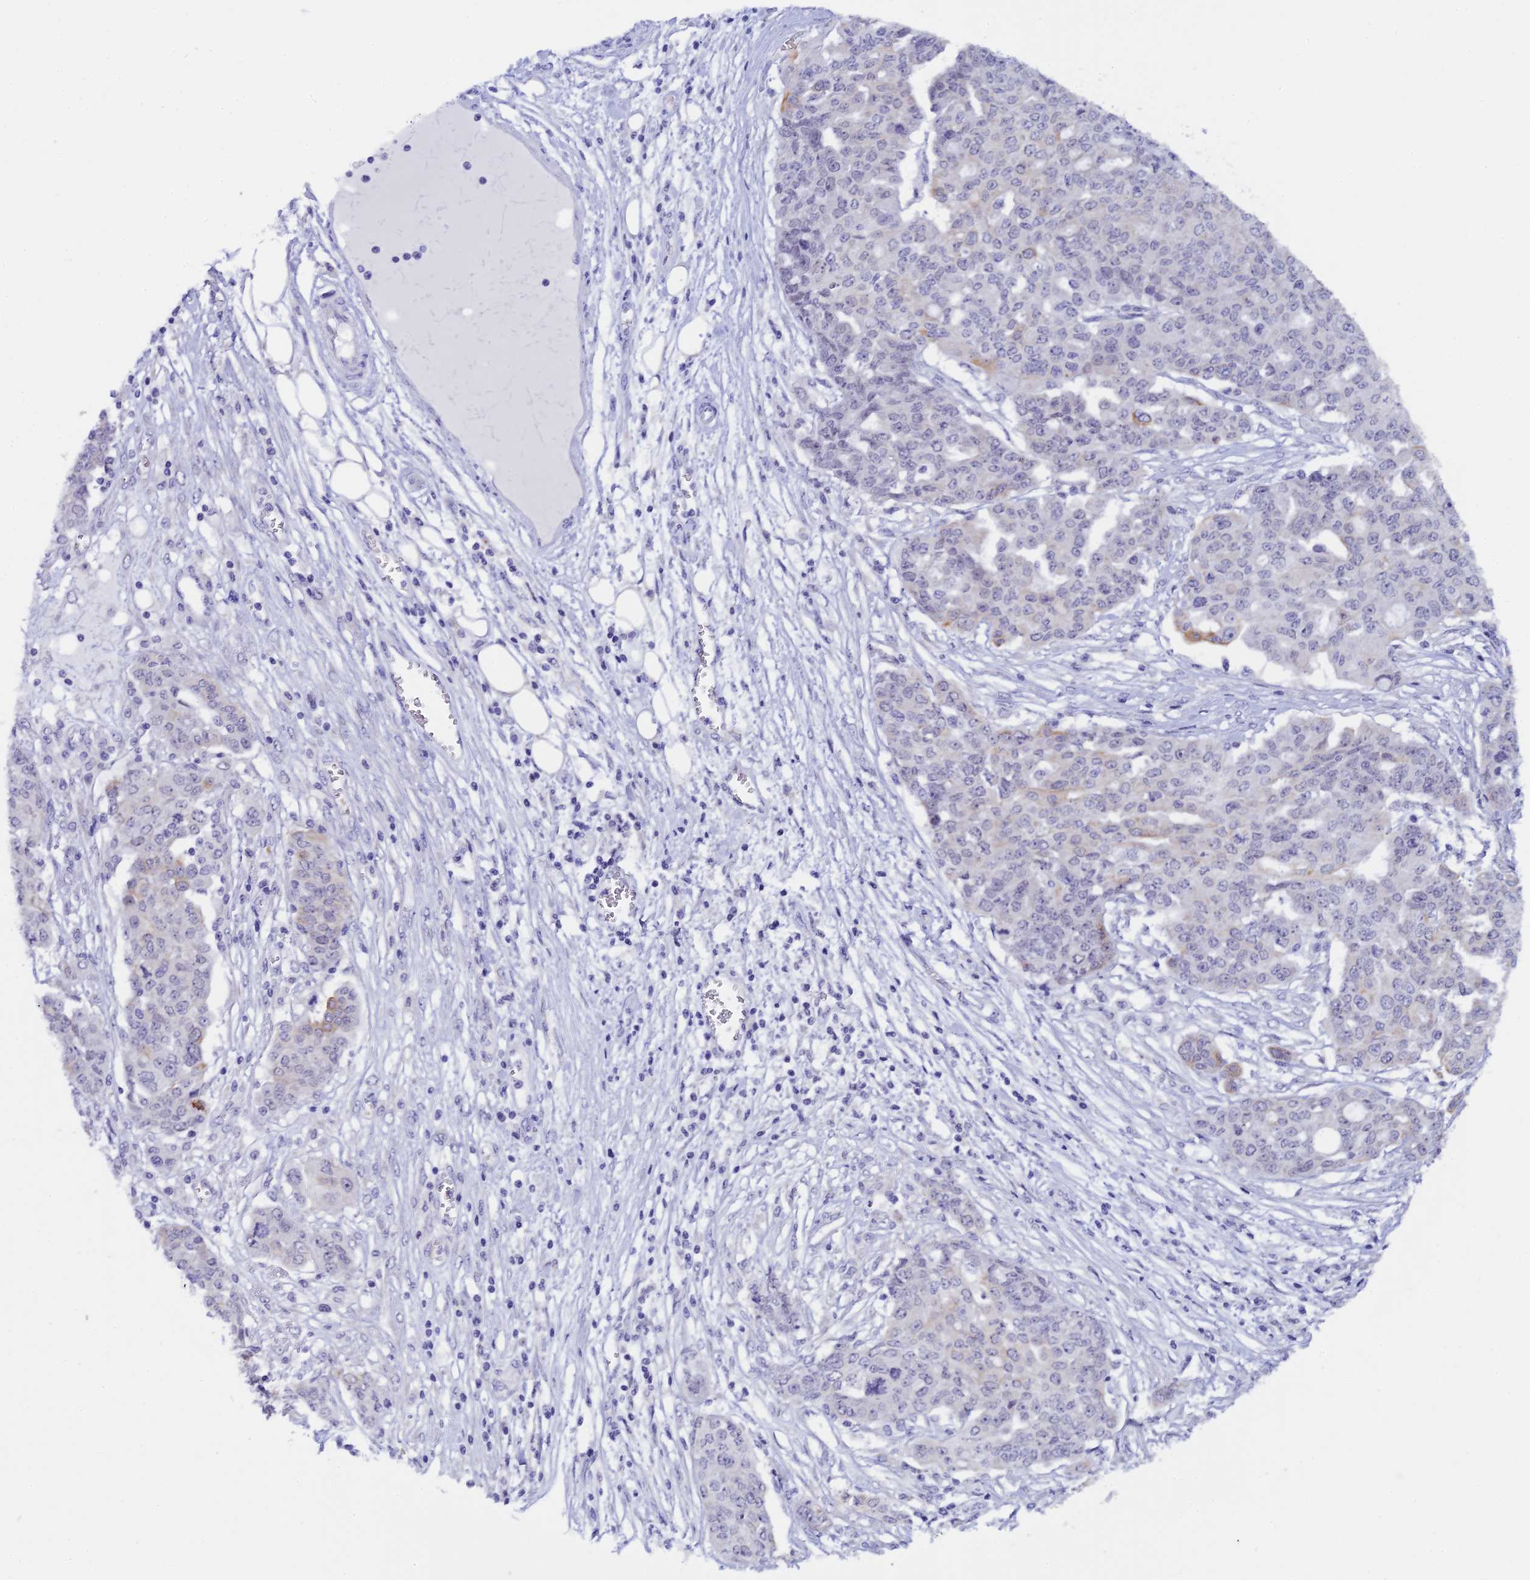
{"staining": {"intensity": "negative", "quantity": "none", "location": "none"}, "tissue": "ovarian cancer", "cell_type": "Tumor cells", "image_type": "cancer", "snomed": [{"axis": "morphology", "description": "Cystadenocarcinoma, serous, NOS"}, {"axis": "topography", "description": "Soft tissue"}, {"axis": "topography", "description": "Ovary"}], "caption": "The immunohistochemistry (IHC) micrograph has no significant expression in tumor cells of ovarian serous cystadenocarcinoma tissue.", "gene": "RASGEF1B", "patient": {"sex": "female", "age": 57}}